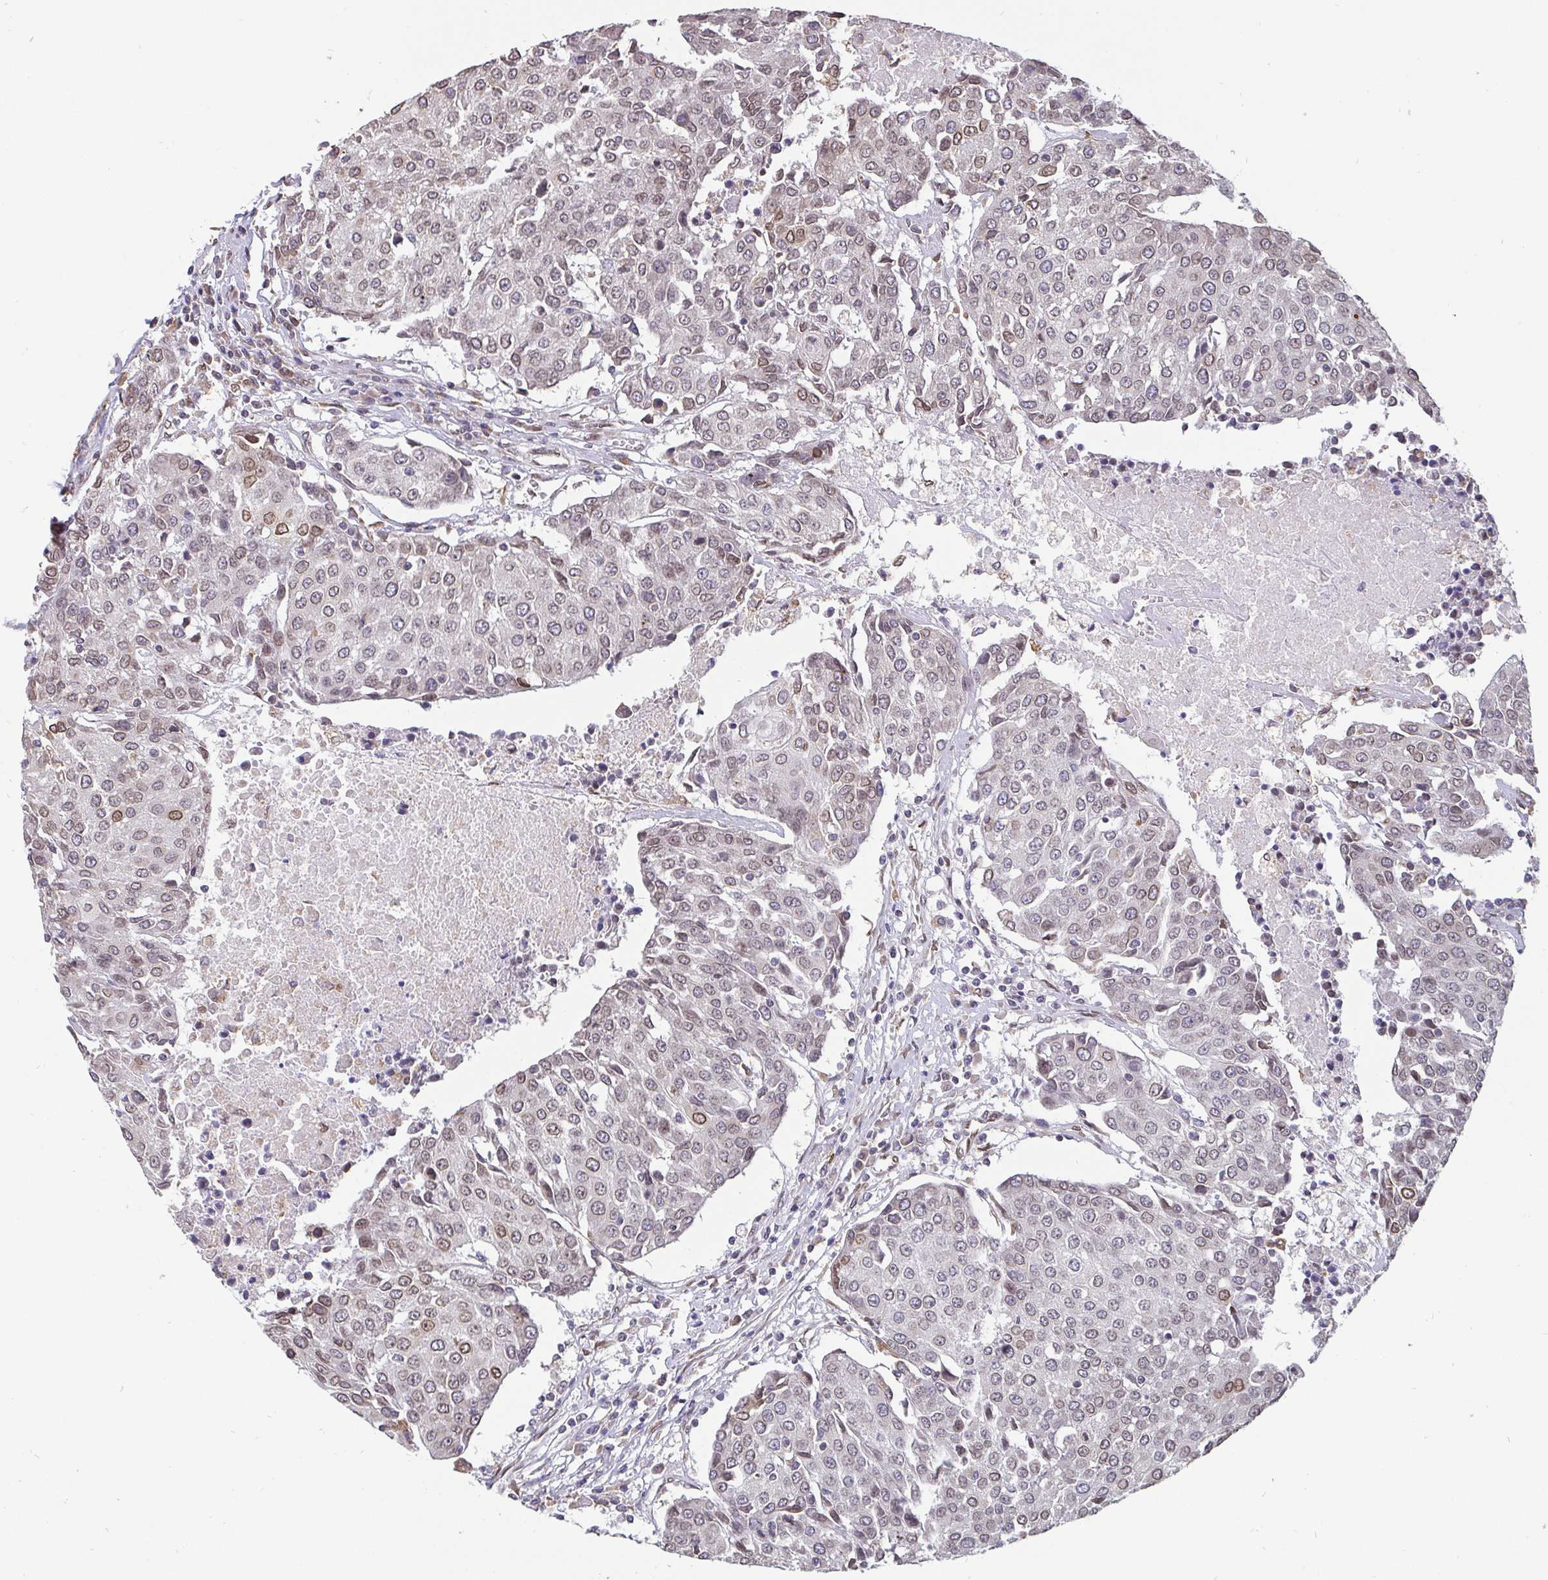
{"staining": {"intensity": "weak", "quantity": ">75%", "location": "cytoplasmic/membranous,nuclear"}, "tissue": "urothelial cancer", "cell_type": "Tumor cells", "image_type": "cancer", "snomed": [{"axis": "morphology", "description": "Urothelial carcinoma, High grade"}, {"axis": "topography", "description": "Urinary bladder"}], "caption": "IHC of urothelial carcinoma (high-grade) demonstrates low levels of weak cytoplasmic/membranous and nuclear staining in approximately >75% of tumor cells.", "gene": "EMD", "patient": {"sex": "female", "age": 85}}